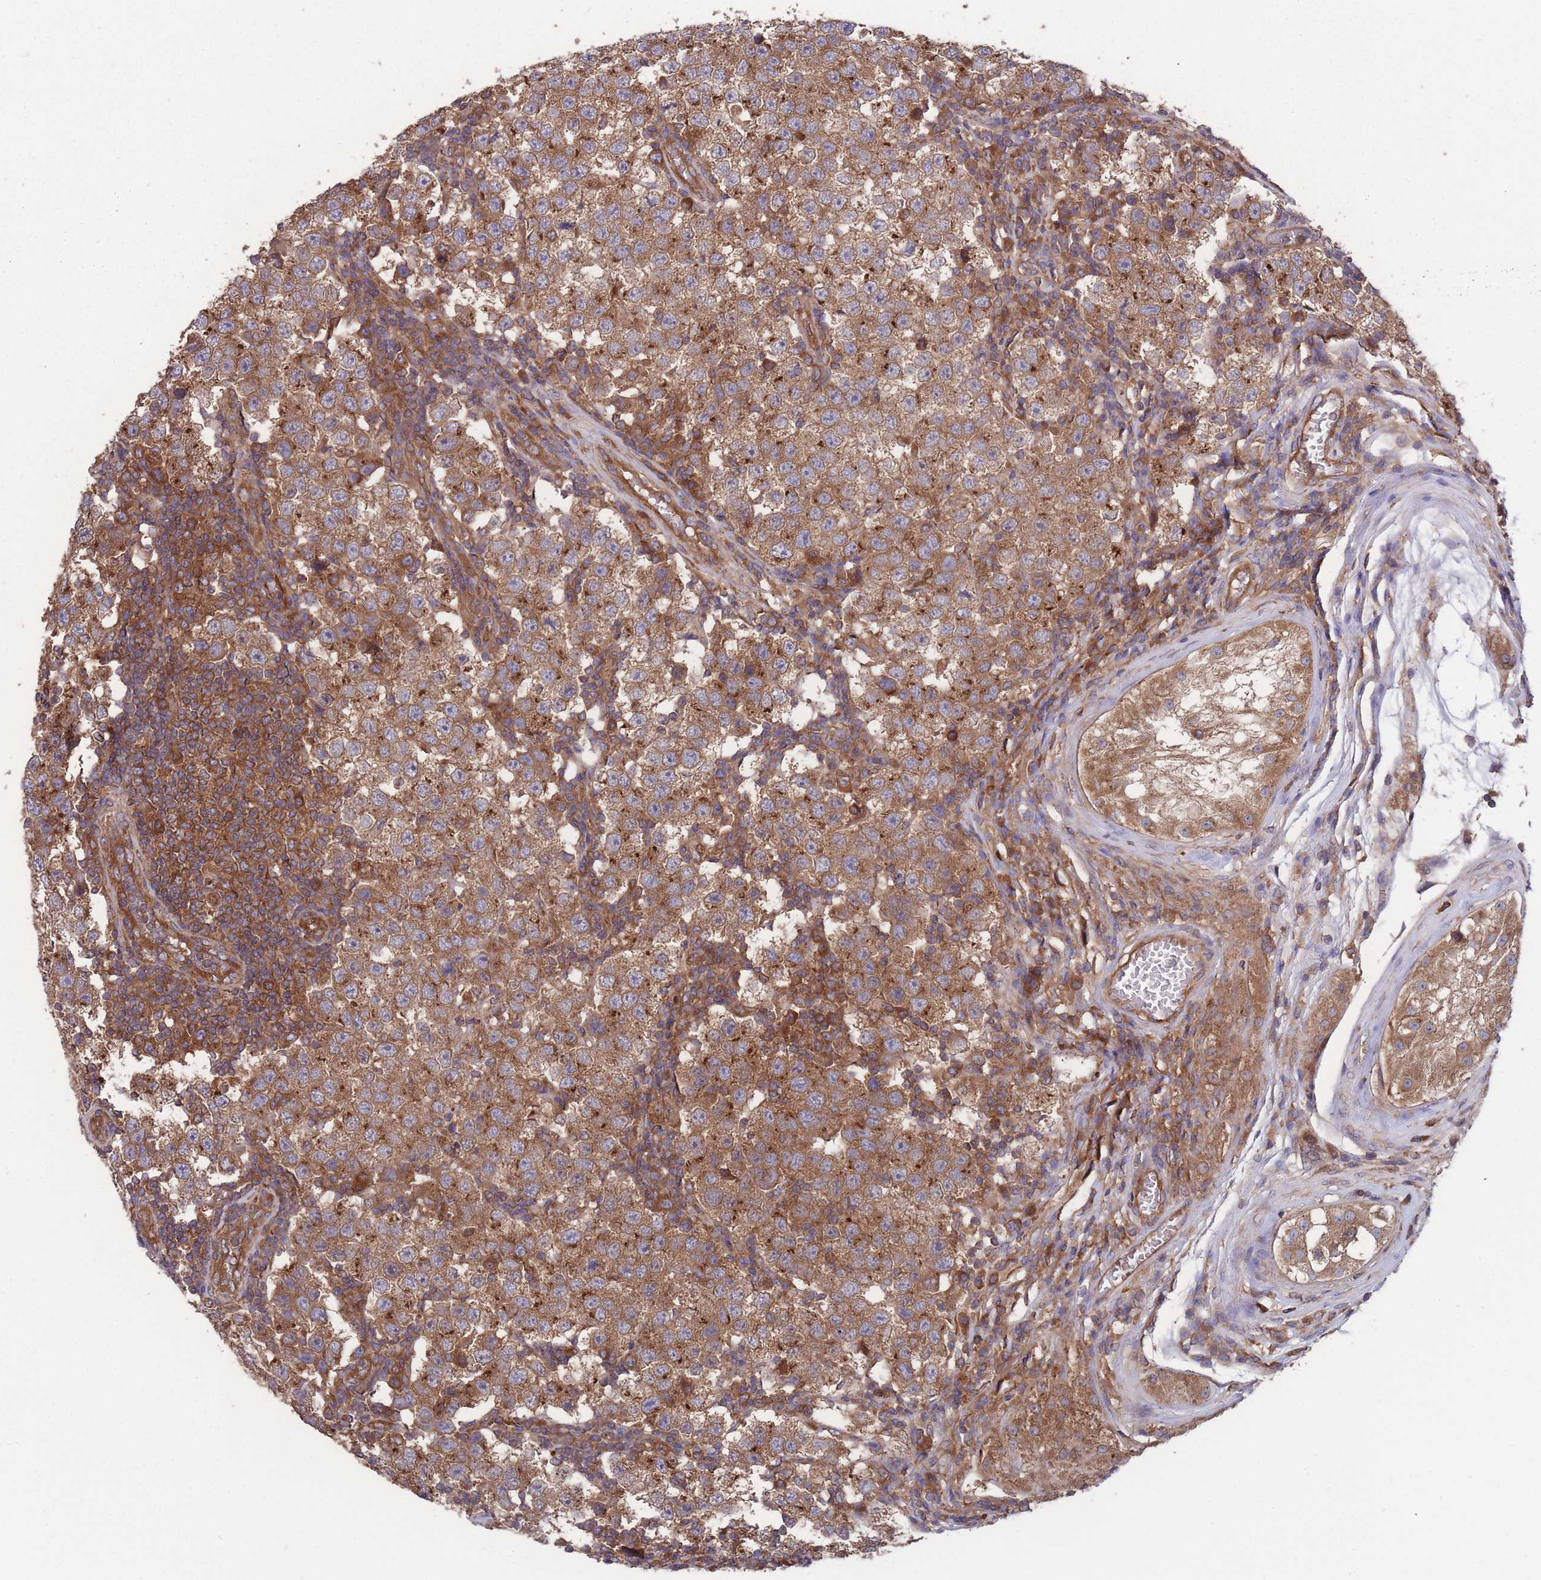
{"staining": {"intensity": "strong", "quantity": ">75%", "location": "cytoplasmic/membranous"}, "tissue": "testis cancer", "cell_type": "Tumor cells", "image_type": "cancer", "snomed": [{"axis": "morphology", "description": "Seminoma, NOS"}, {"axis": "topography", "description": "Testis"}], "caption": "Immunohistochemical staining of human testis seminoma displays high levels of strong cytoplasmic/membranous protein positivity in about >75% of tumor cells.", "gene": "ZPR1", "patient": {"sex": "male", "age": 34}}